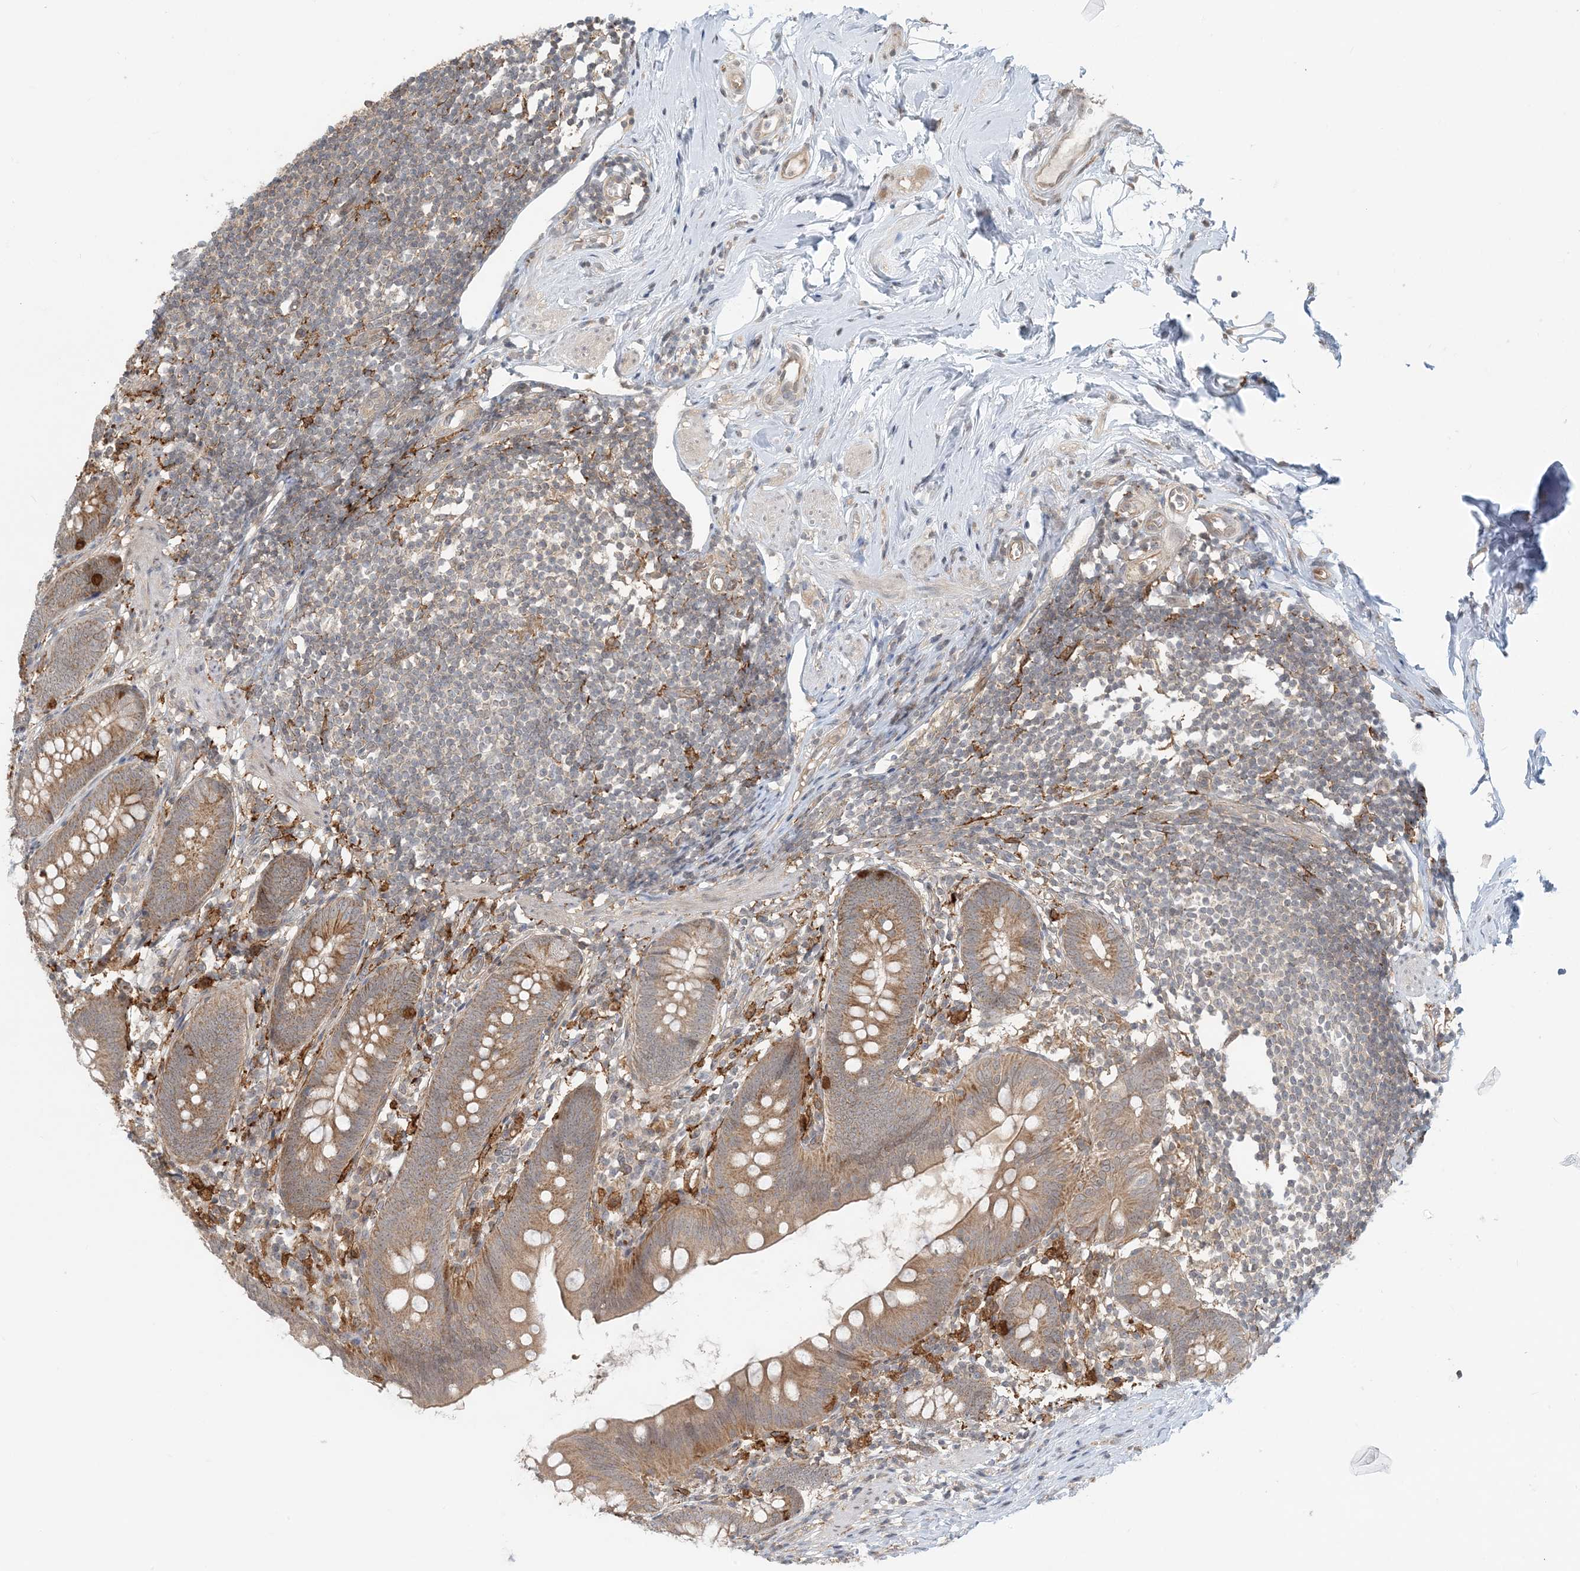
{"staining": {"intensity": "moderate", "quantity": ">75%", "location": "cytoplasmic/membranous"}, "tissue": "appendix", "cell_type": "Glandular cells", "image_type": "normal", "snomed": [{"axis": "morphology", "description": "Normal tissue, NOS"}, {"axis": "topography", "description": "Appendix"}], "caption": "Glandular cells exhibit medium levels of moderate cytoplasmic/membranous staining in about >75% of cells in benign human appendix.", "gene": "OBI1", "patient": {"sex": "female", "age": 62}}